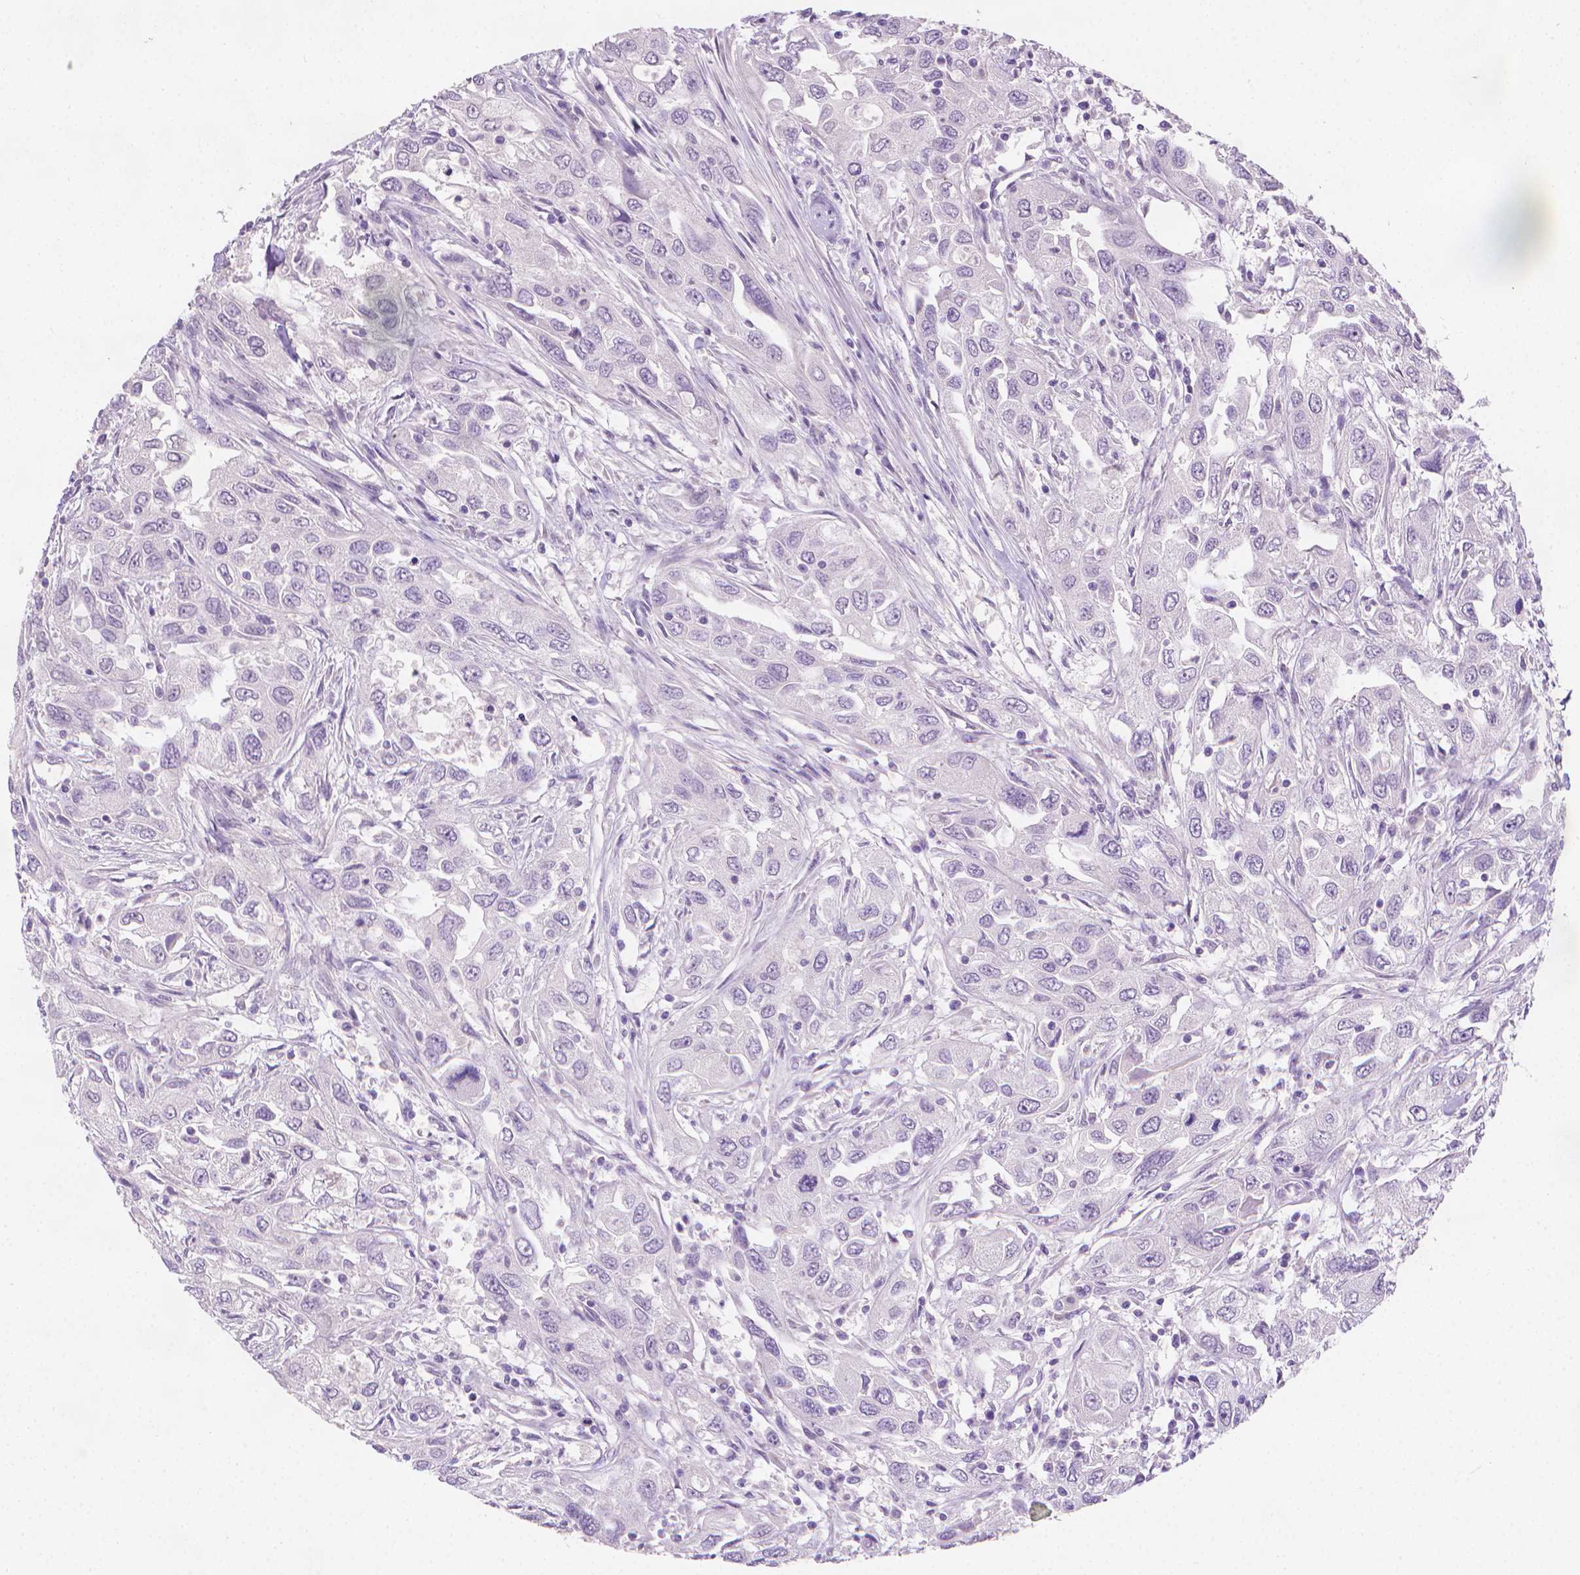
{"staining": {"intensity": "negative", "quantity": "none", "location": "none"}, "tissue": "urothelial cancer", "cell_type": "Tumor cells", "image_type": "cancer", "snomed": [{"axis": "morphology", "description": "Urothelial carcinoma, High grade"}, {"axis": "topography", "description": "Urinary bladder"}], "caption": "Photomicrograph shows no significant protein positivity in tumor cells of high-grade urothelial carcinoma.", "gene": "TNNI2", "patient": {"sex": "male", "age": 76}}